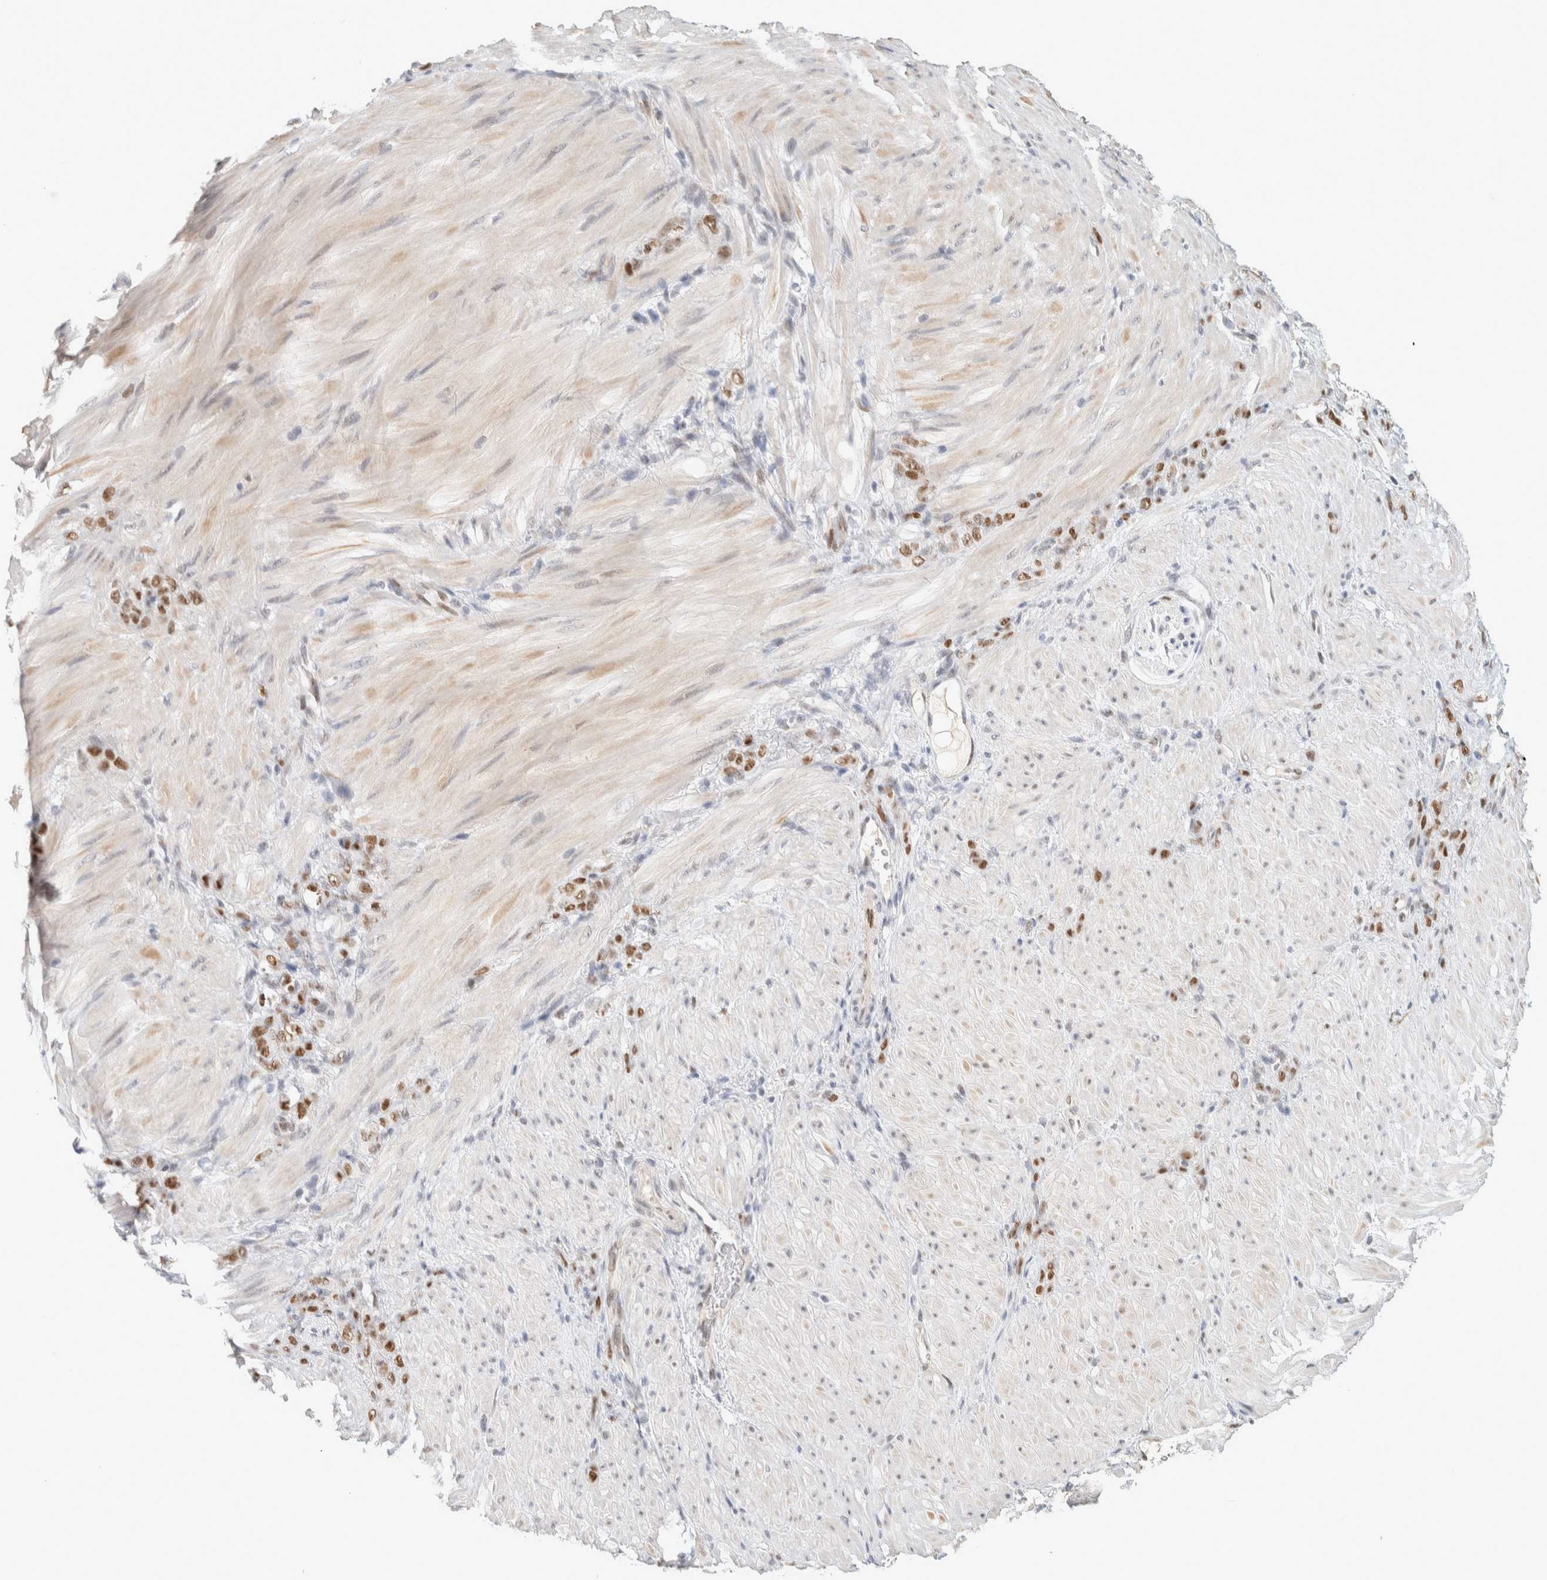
{"staining": {"intensity": "moderate", "quantity": ">75%", "location": "nuclear"}, "tissue": "stomach cancer", "cell_type": "Tumor cells", "image_type": "cancer", "snomed": [{"axis": "morphology", "description": "Normal tissue, NOS"}, {"axis": "morphology", "description": "Adenocarcinoma, NOS"}, {"axis": "topography", "description": "Stomach"}], "caption": "A brown stain labels moderate nuclear staining of a protein in adenocarcinoma (stomach) tumor cells.", "gene": "PUS7", "patient": {"sex": "male", "age": 82}}